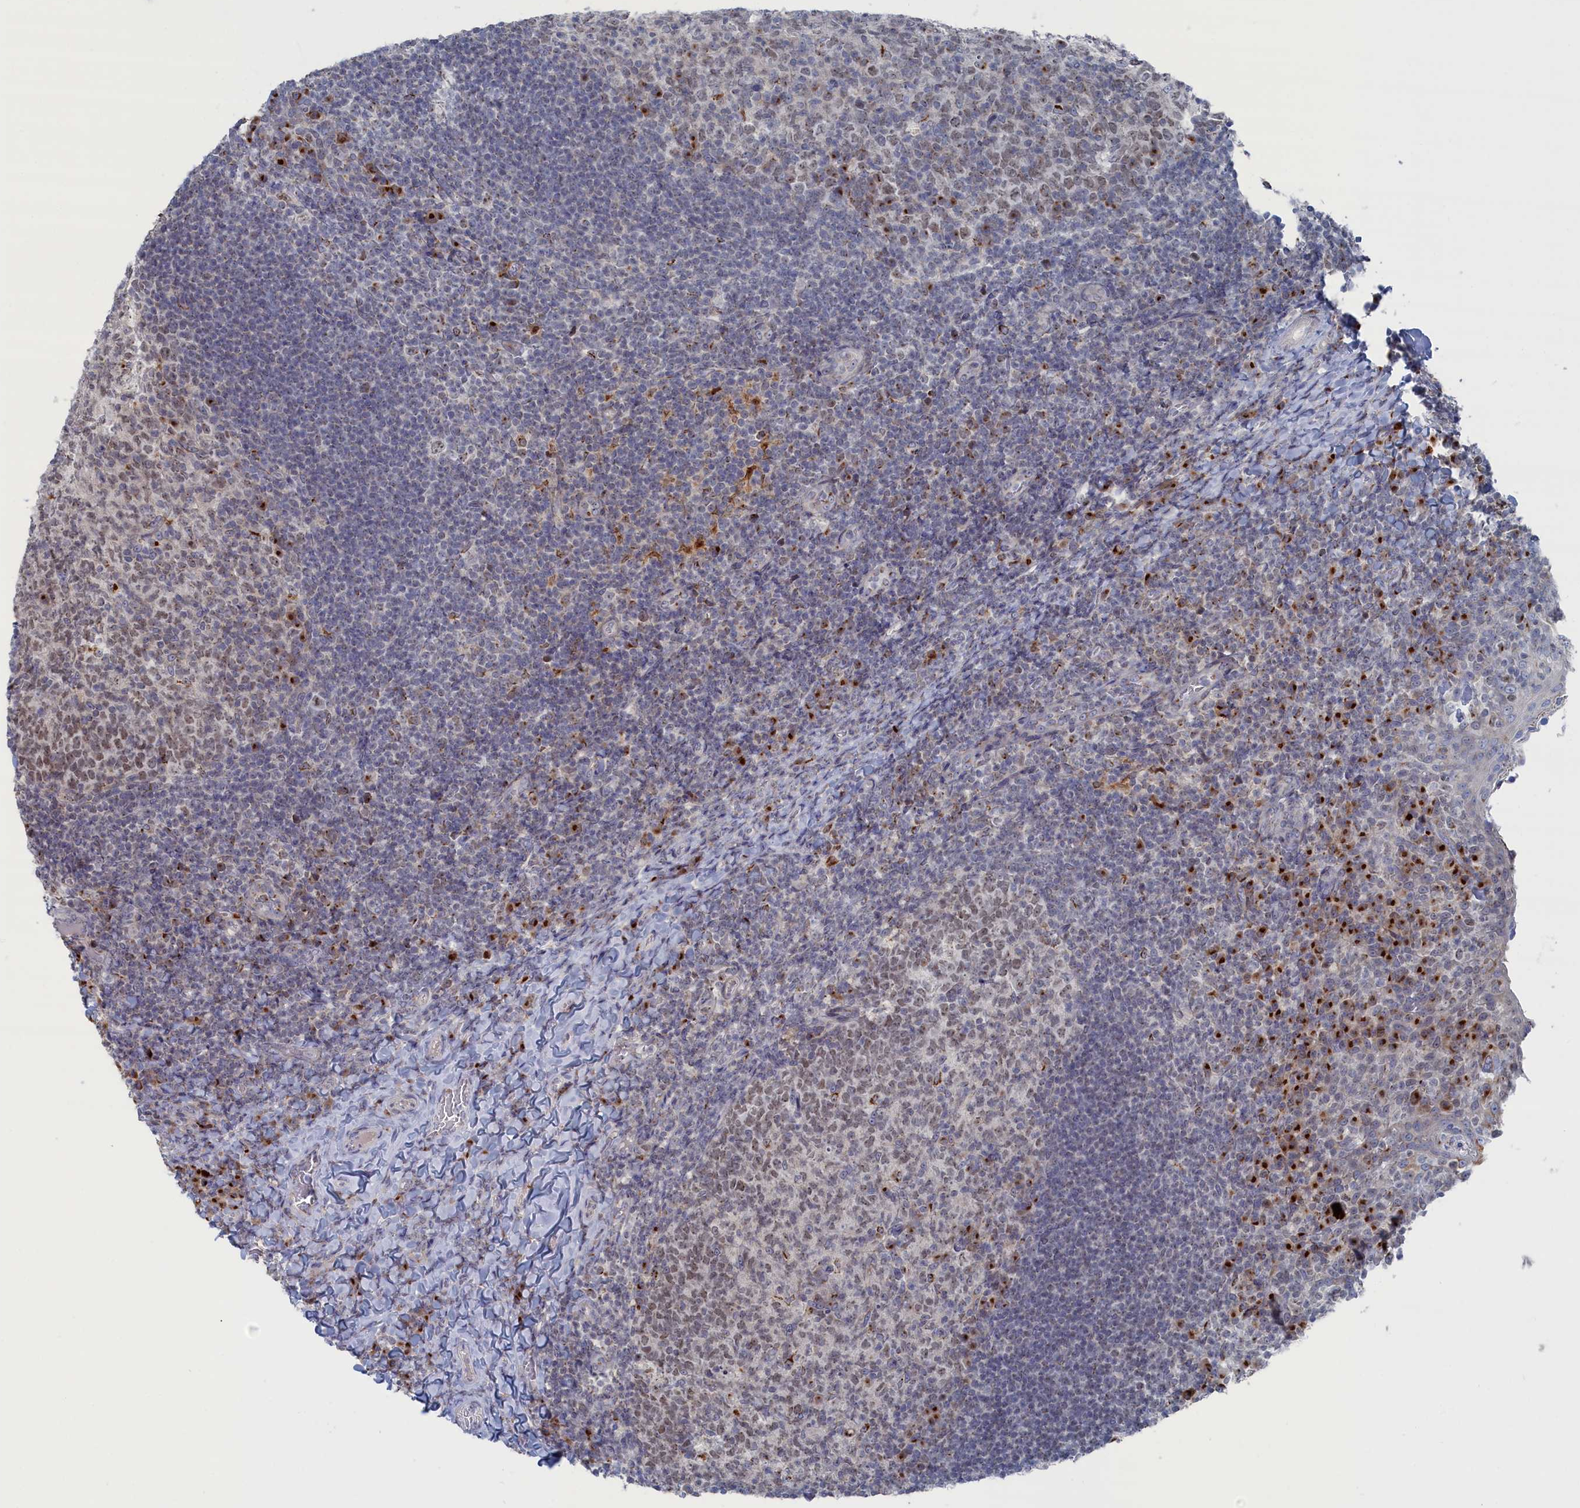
{"staining": {"intensity": "strong", "quantity": "<25%", "location": "cytoplasmic/membranous,nuclear"}, "tissue": "tonsil", "cell_type": "Germinal center cells", "image_type": "normal", "snomed": [{"axis": "morphology", "description": "Normal tissue, NOS"}, {"axis": "topography", "description": "Tonsil"}], "caption": "Tonsil stained with DAB (3,3'-diaminobenzidine) immunohistochemistry reveals medium levels of strong cytoplasmic/membranous,nuclear positivity in approximately <25% of germinal center cells.", "gene": "IRX1", "patient": {"sex": "female", "age": 10}}